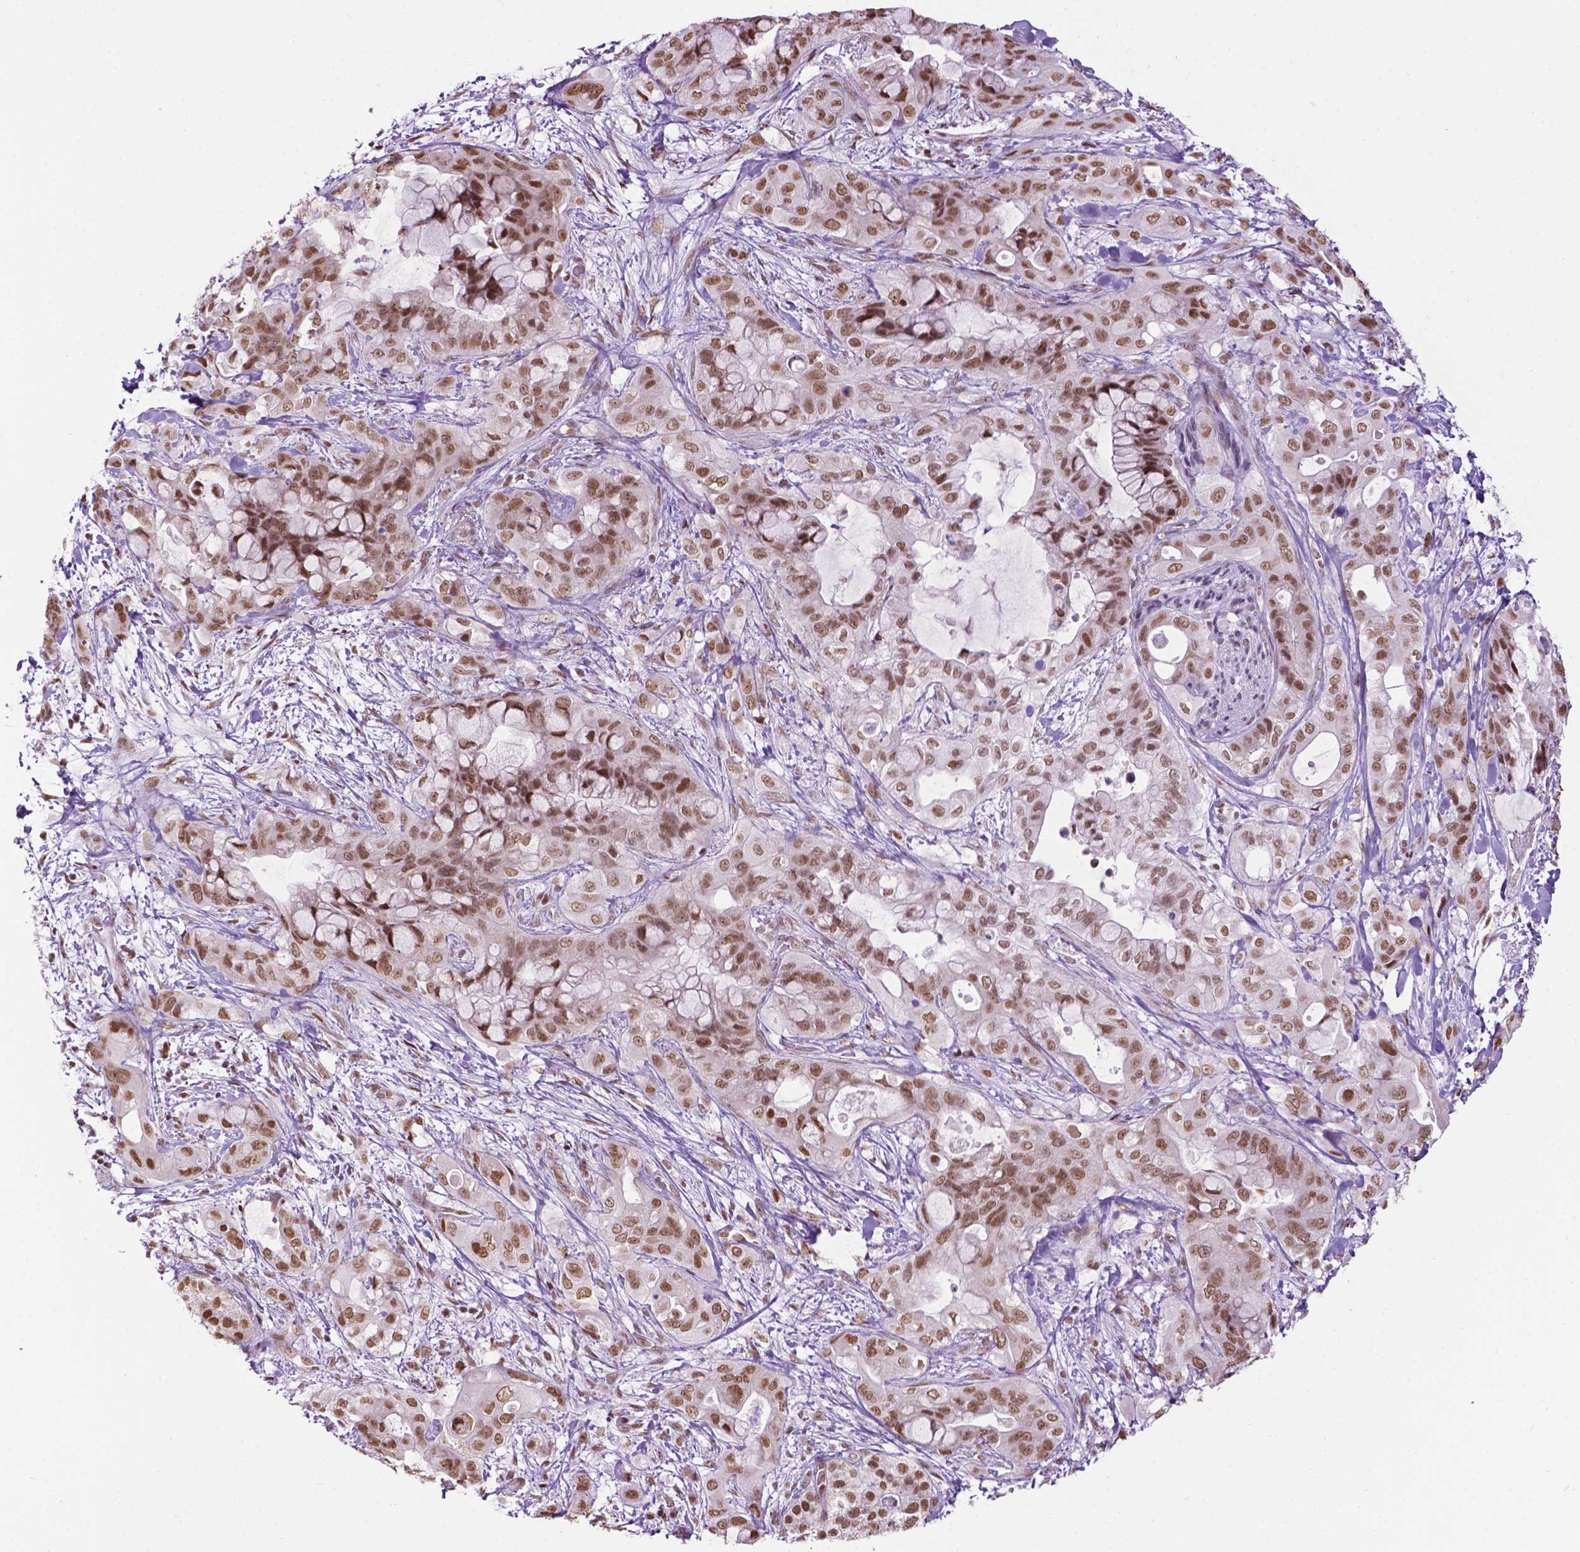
{"staining": {"intensity": "moderate", "quantity": ">75%", "location": "nuclear"}, "tissue": "pancreatic cancer", "cell_type": "Tumor cells", "image_type": "cancer", "snomed": [{"axis": "morphology", "description": "Adenocarcinoma, NOS"}, {"axis": "topography", "description": "Pancreas"}], "caption": "This image demonstrates IHC staining of pancreatic adenocarcinoma, with medium moderate nuclear staining in about >75% of tumor cells.", "gene": "COL23A1", "patient": {"sex": "male", "age": 71}}